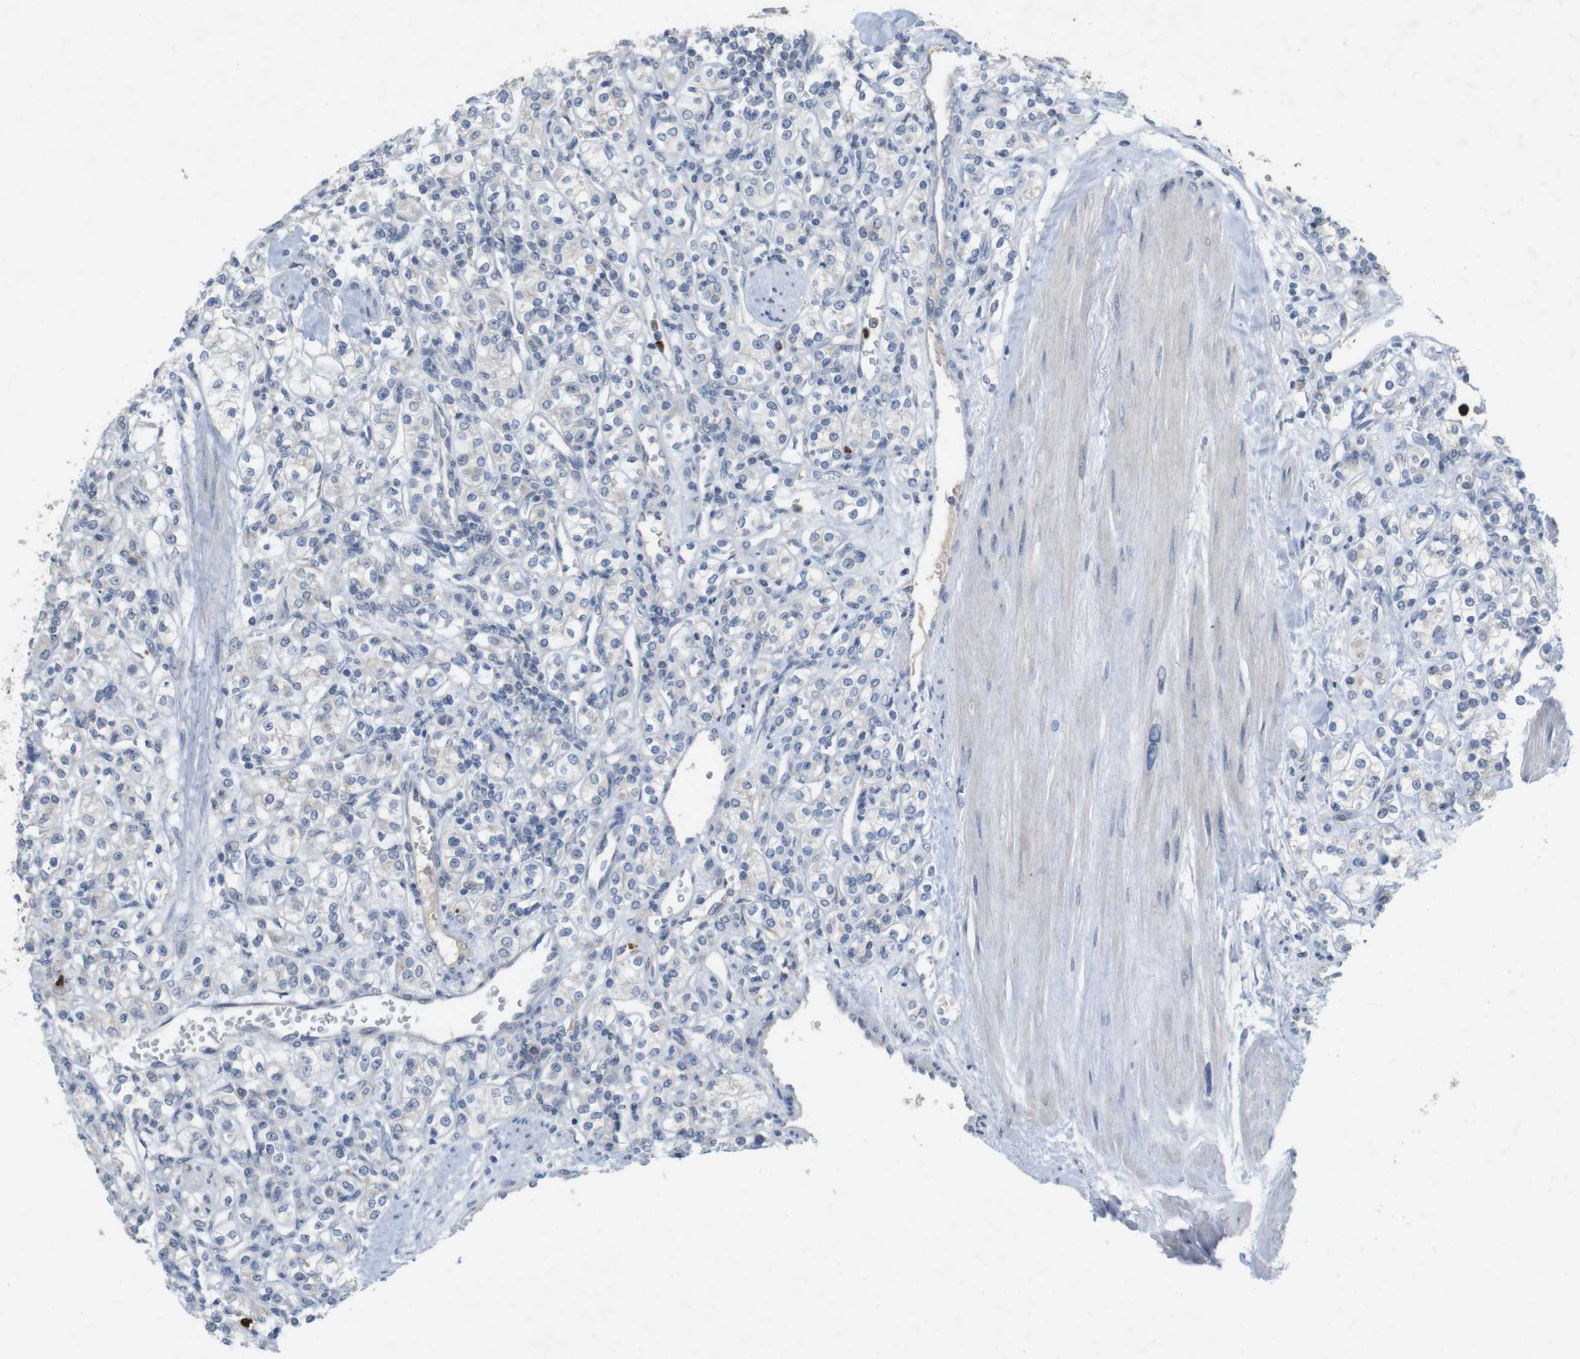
{"staining": {"intensity": "negative", "quantity": "none", "location": "none"}, "tissue": "renal cancer", "cell_type": "Tumor cells", "image_type": "cancer", "snomed": [{"axis": "morphology", "description": "Adenocarcinoma, NOS"}, {"axis": "topography", "description": "Kidney"}], "caption": "The IHC micrograph has no significant positivity in tumor cells of renal cancer tissue. (DAB IHC, high magnification).", "gene": "TSPAN14", "patient": {"sex": "male", "age": 77}}